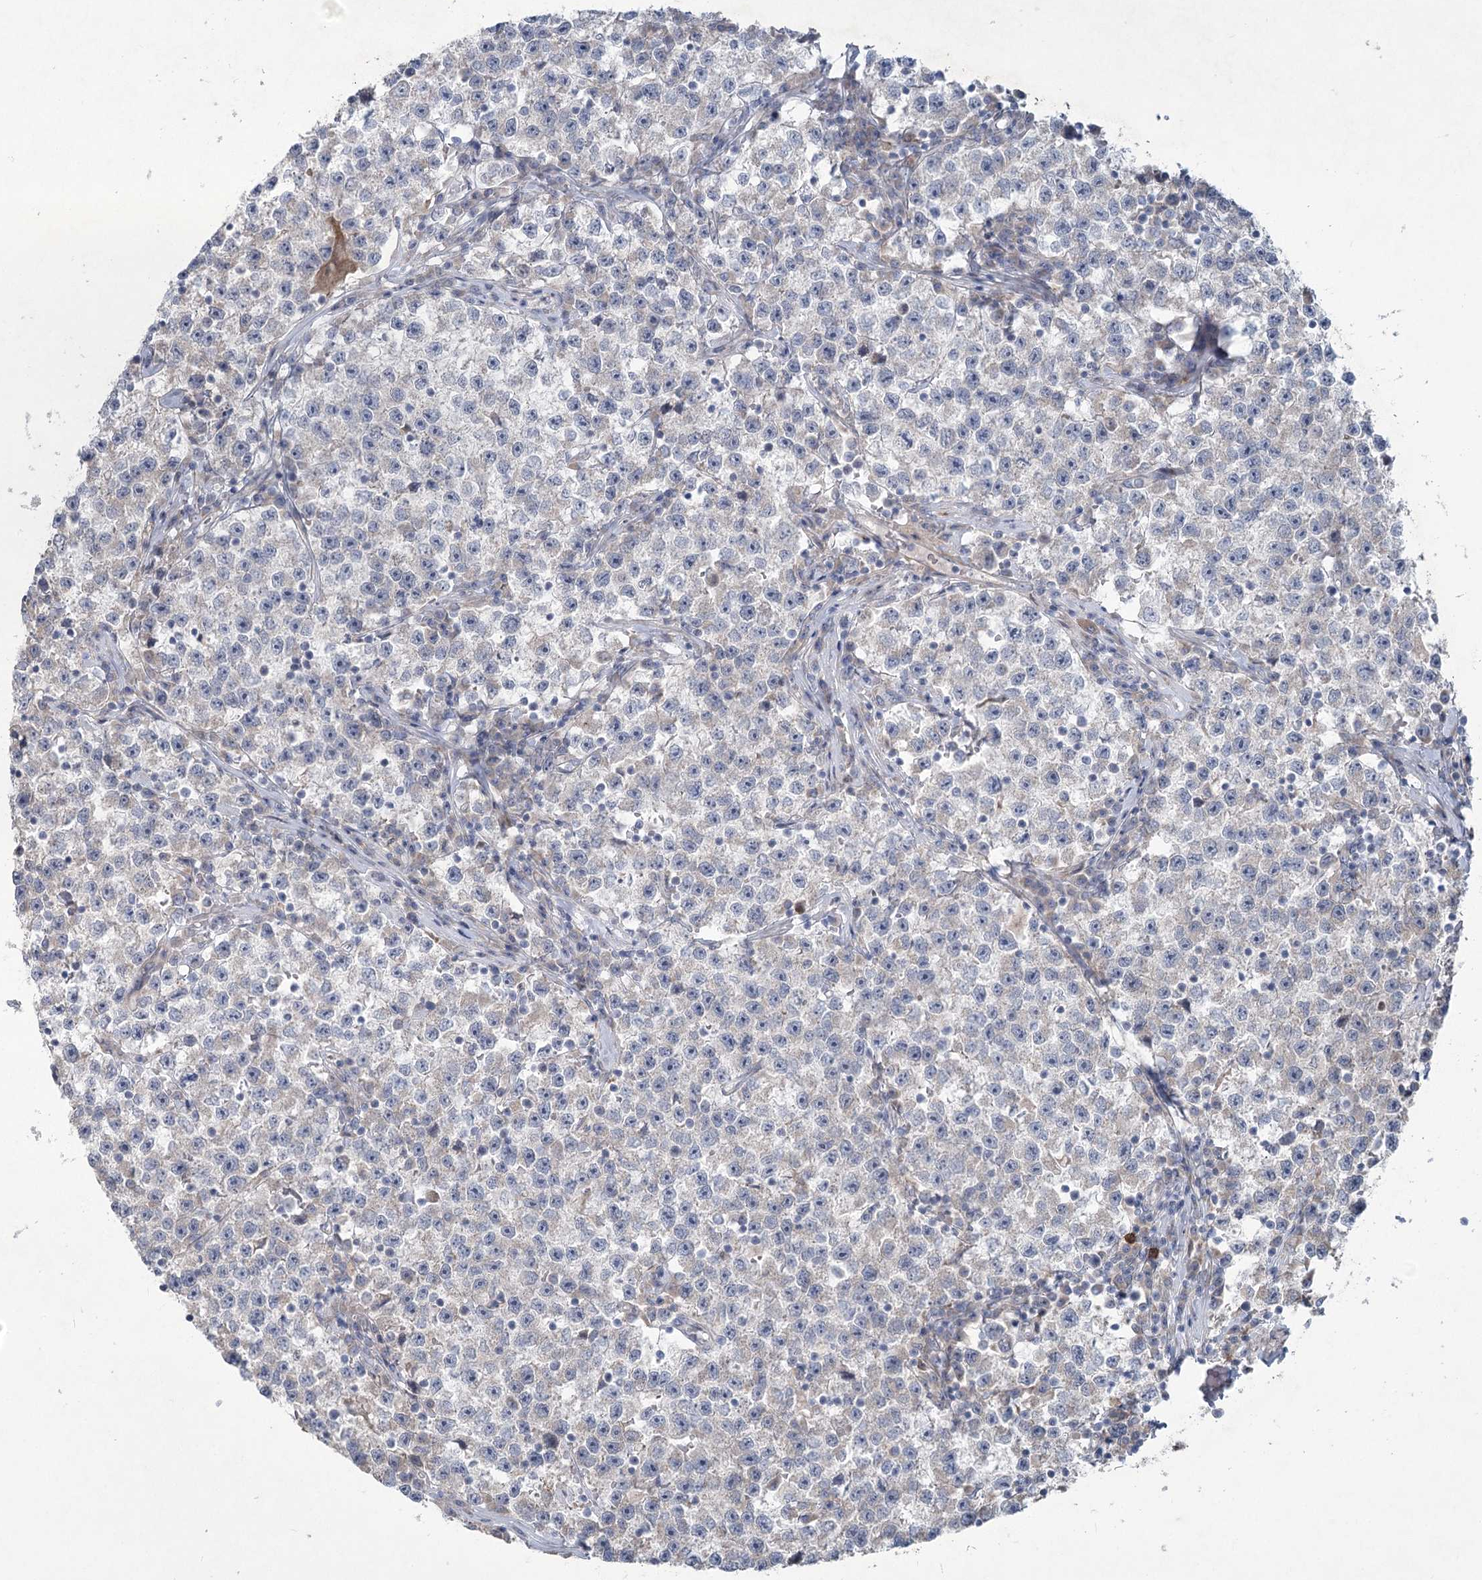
{"staining": {"intensity": "negative", "quantity": "none", "location": "none"}, "tissue": "testis cancer", "cell_type": "Tumor cells", "image_type": "cancer", "snomed": [{"axis": "morphology", "description": "Seminoma, NOS"}, {"axis": "topography", "description": "Testis"}], "caption": "This photomicrograph is of testis cancer (seminoma) stained with immunohistochemistry (IHC) to label a protein in brown with the nuclei are counter-stained blue. There is no positivity in tumor cells. (IHC, brightfield microscopy, high magnification).", "gene": "PLA2G12A", "patient": {"sex": "male", "age": 22}}